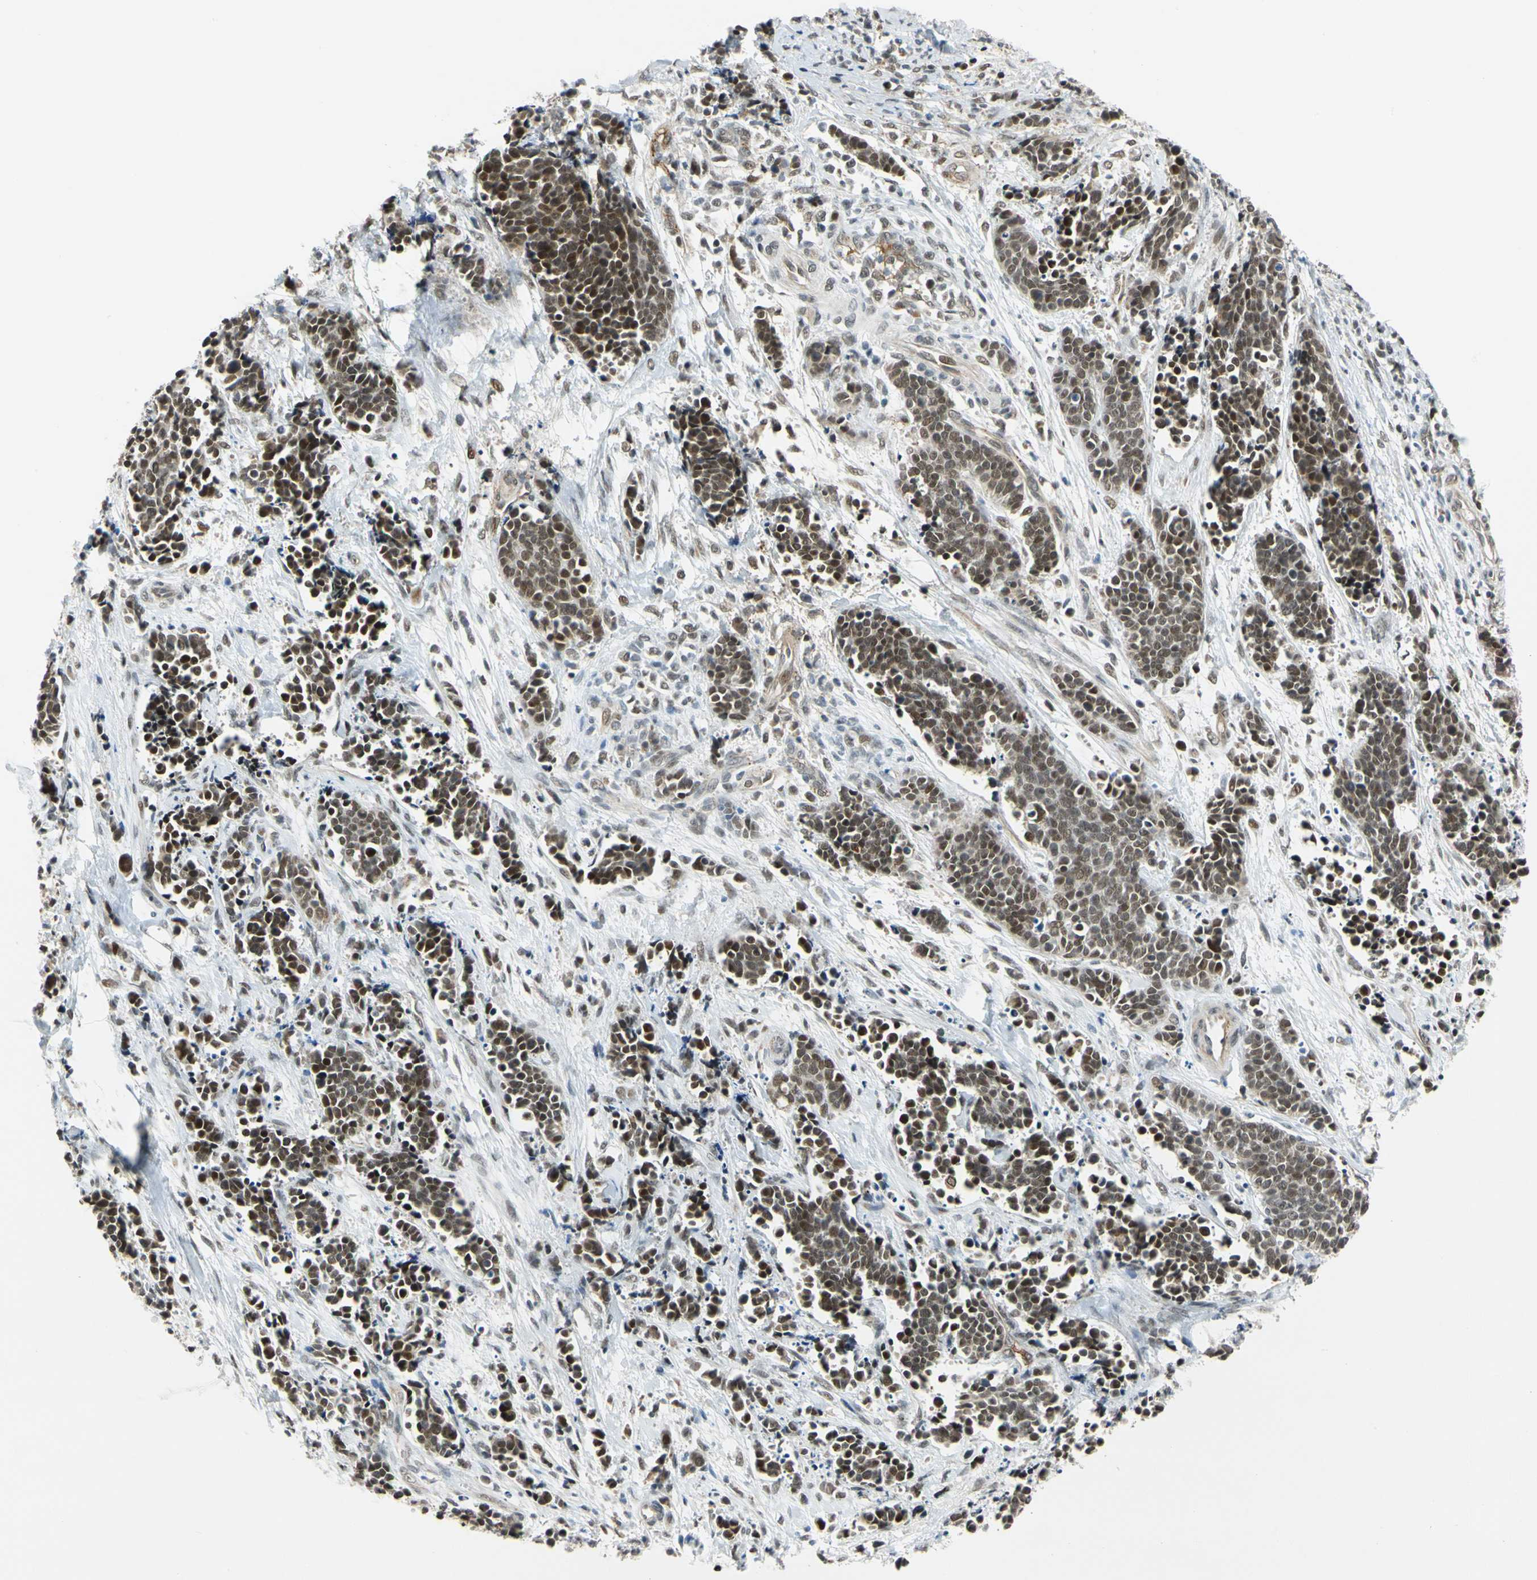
{"staining": {"intensity": "strong", "quantity": ">75%", "location": "nuclear"}, "tissue": "cervical cancer", "cell_type": "Tumor cells", "image_type": "cancer", "snomed": [{"axis": "morphology", "description": "Squamous cell carcinoma, NOS"}, {"axis": "topography", "description": "Cervix"}], "caption": "A micrograph showing strong nuclear positivity in about >75% of tumor cells in cervical cancer (squamous cell carcinoma), as visualized by brown immunohistochemical staining.", "gene": "POGZ", "patient": {"sex": "female", "age": 35}}